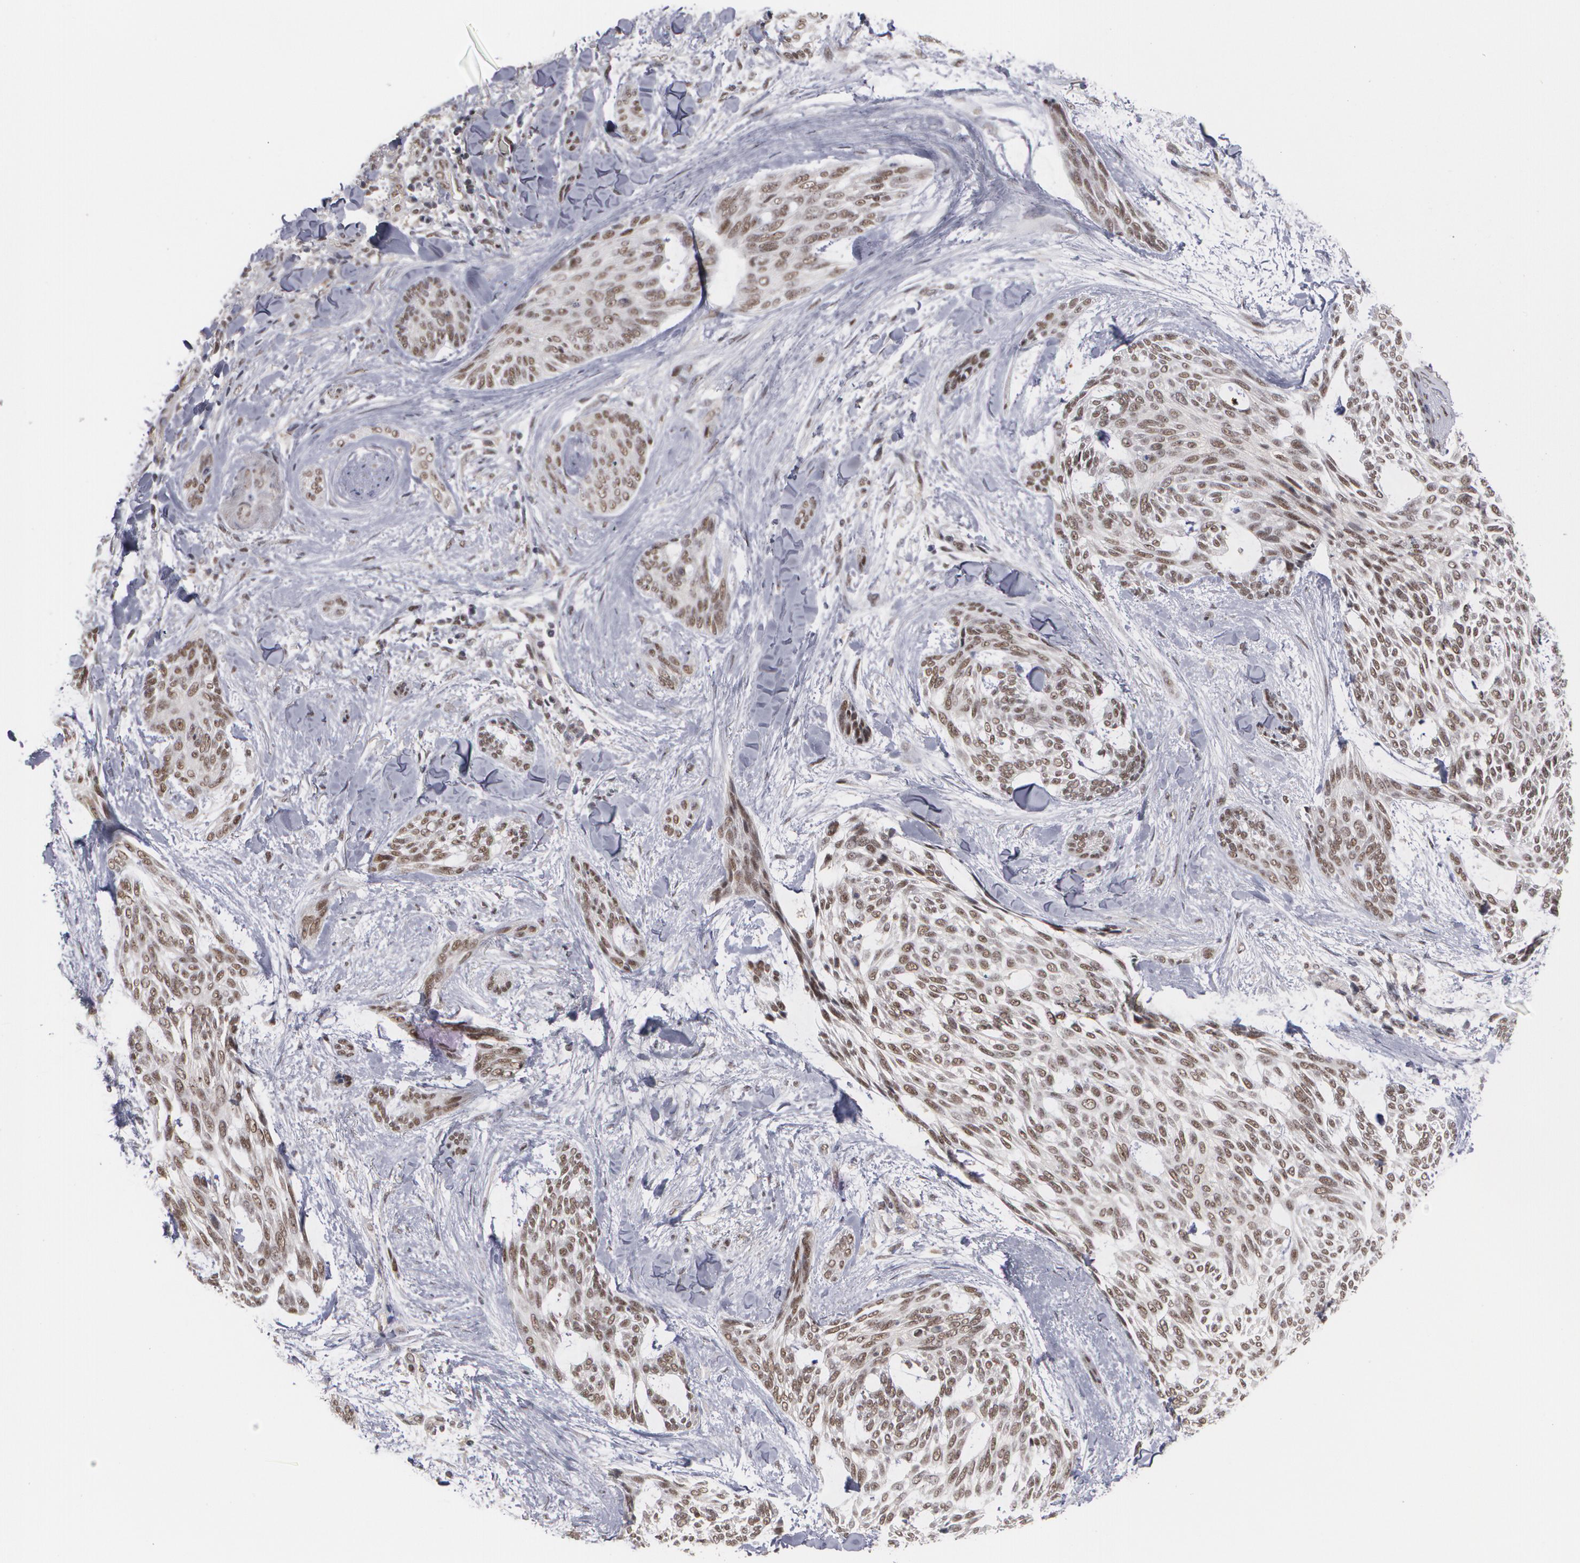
{"staining": {"intensity": "moderate", "quantity": ">75%", "location": "nuclear"}, "tissue": "skin cancer", "cell_type": "Tumor cells", "image_type": "cancer", "snomed": [{"axis": "morphology", "description": "Normal tissue, NOS"}, {"axis": "morphology", "description": "Basal cell carcinoma"}, {"axis": "topography", "description": "Skin"}], "caption": "Immunohistochemistry micrograph of skin cancer (basal cell carcinoma) stained for a protein (brown), which displays medium levels of moderate nuclear staining in approximately >75% of tumor cells.", "gene": "INTS6", "patient": {"sex": "female", "age": 71}}